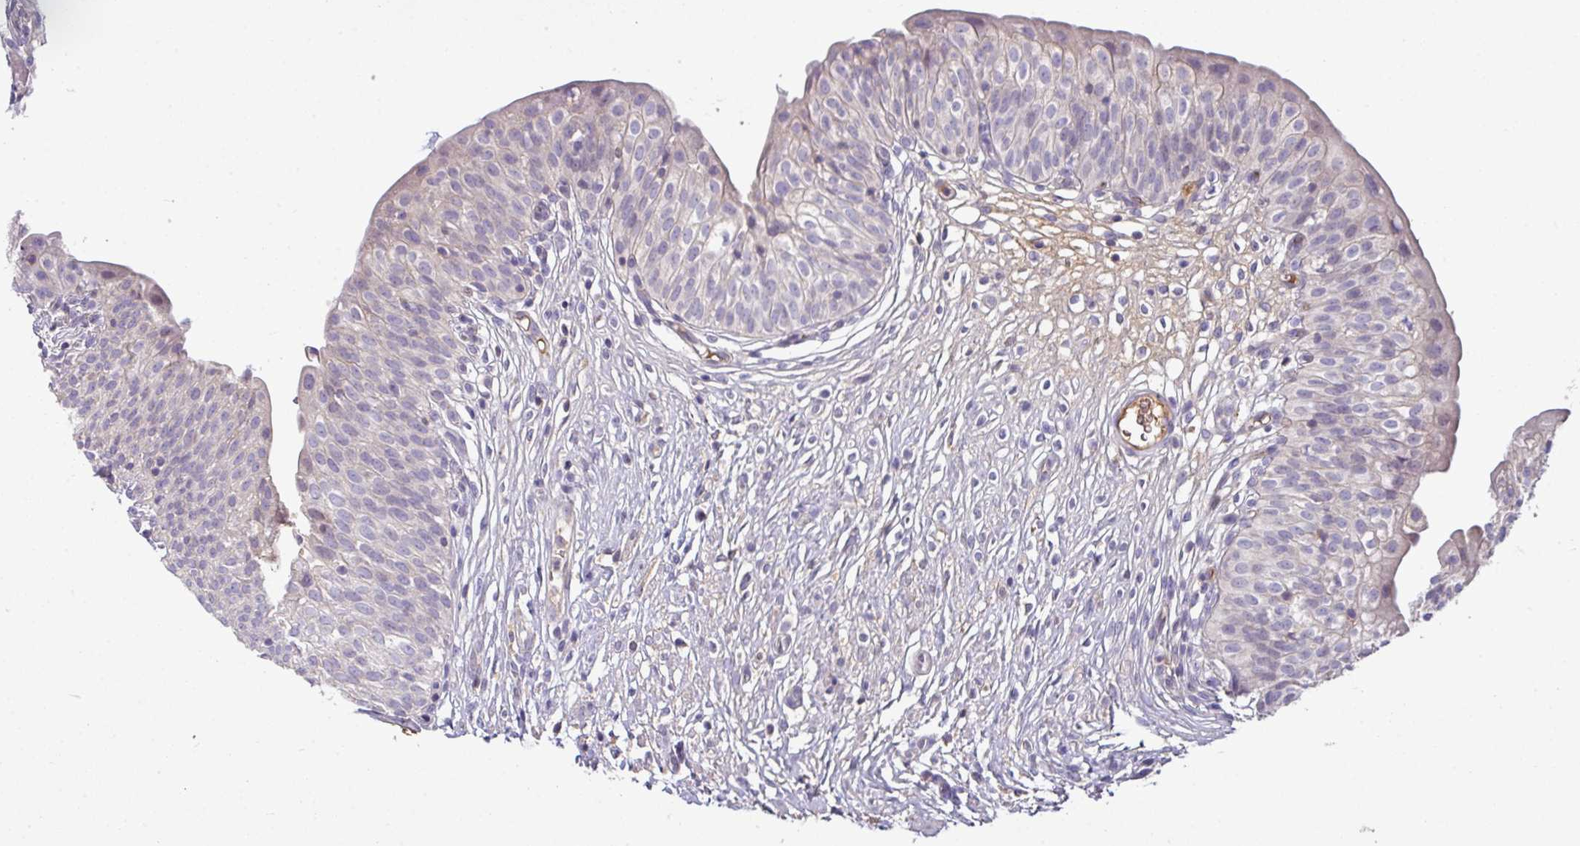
{"staining": {"intensity": "negative", "quantity": "none", "location": "none"}, "tissue": "urinary bladder", "cell_type": "Urothelial cells", "image_type": "normal", "snomed": [{"axis": "morphology", "description": "Normal tissue, NOS"}, {"axis": "topography", "description": "Urinary bladder"}], "caption": "Urothelial cells show no significant positivity in normal urinary bladder. The staining was performed using DAB to visualize the protein expression in brown, while the nuclei were stained in blue with hematoxylin (Magnification: 20x).", "gene": "SLAMF6", "patient": {"sex": "male", "age": 55}}